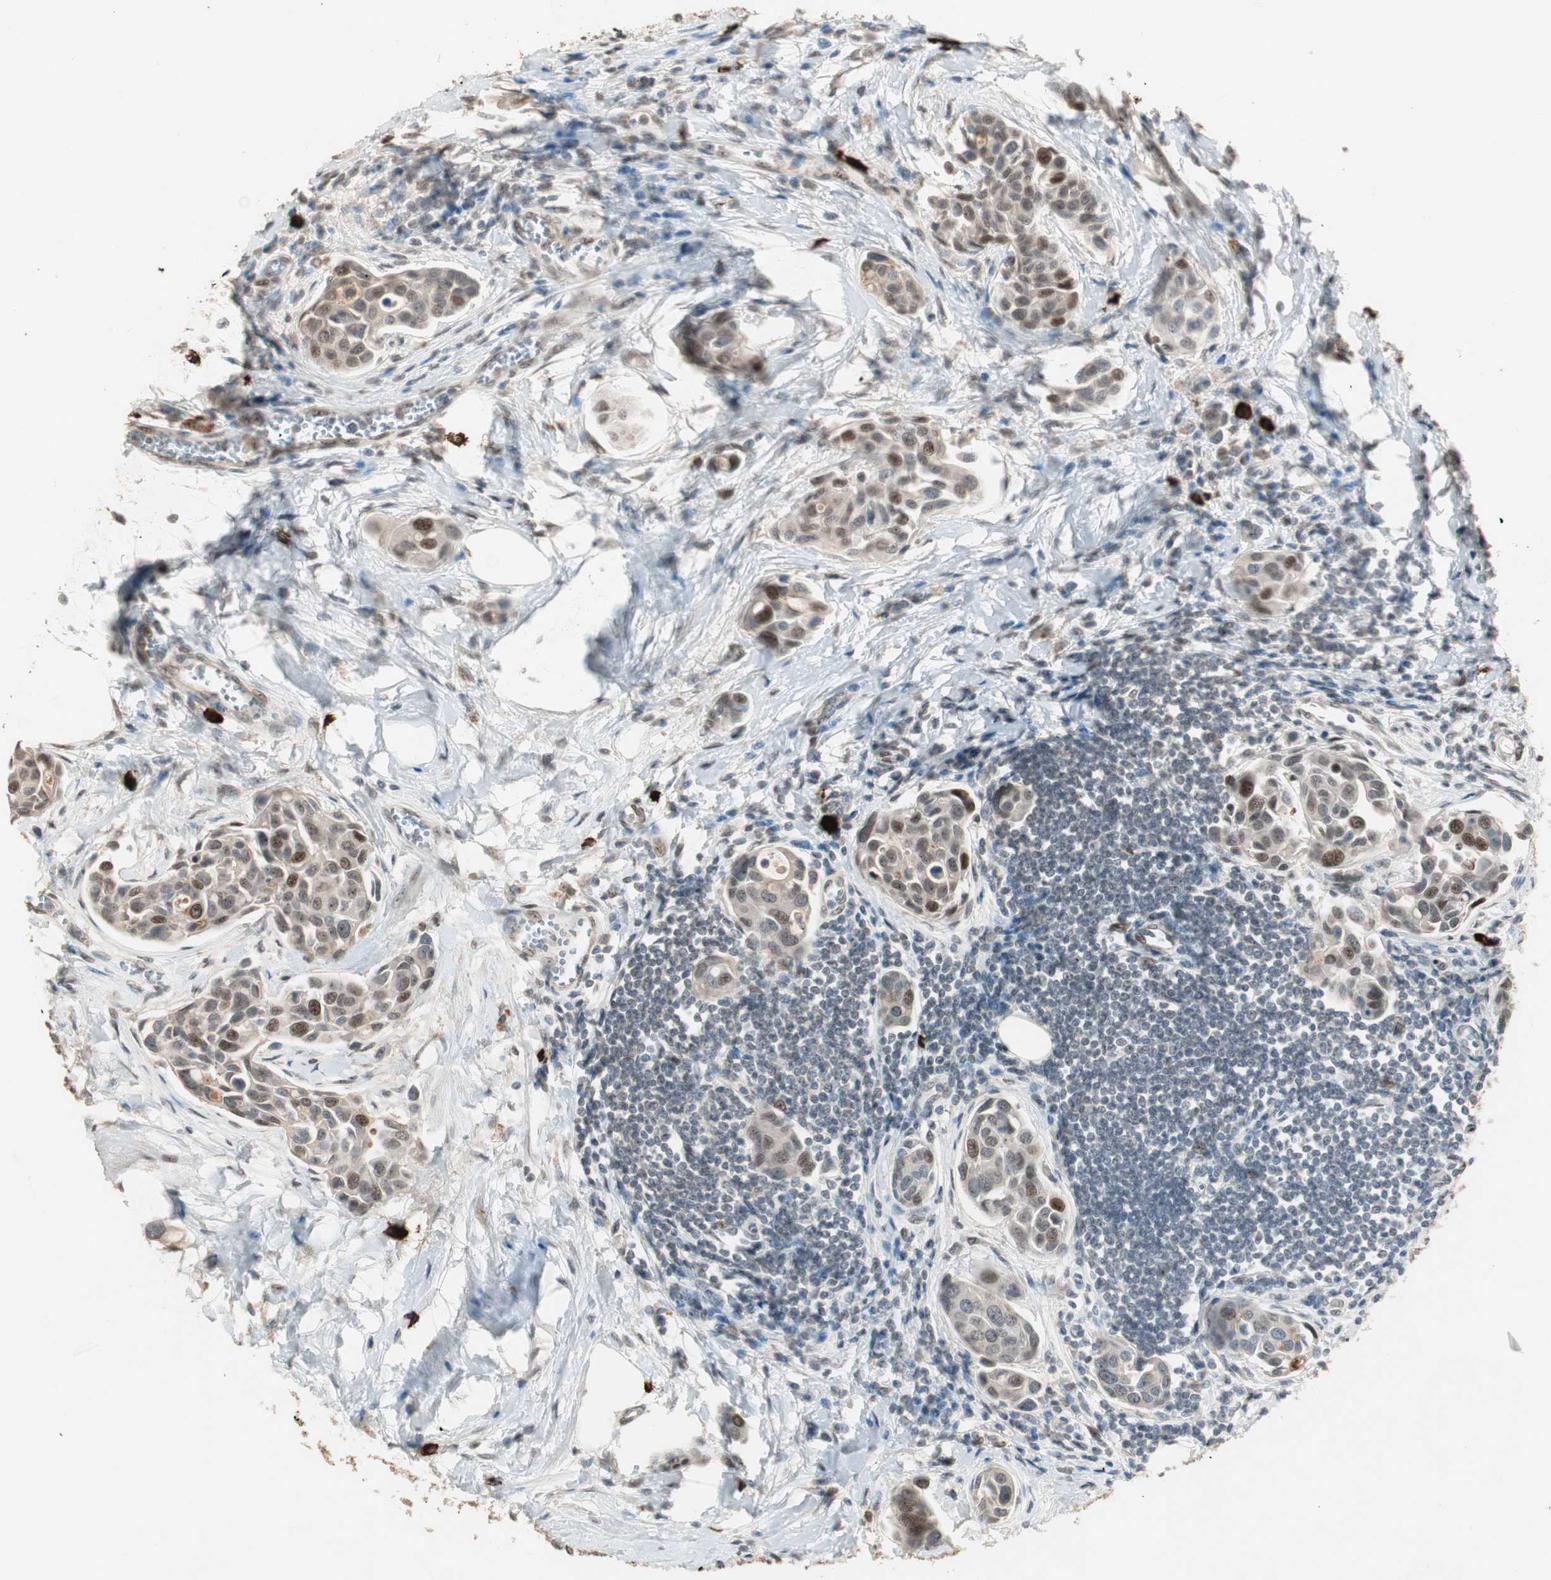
{"staining": {"intensity": "moderate", "quantity": "<25%", "location": "nuclear"}, "tissue": "urothelial cancer", "cell_type": "Tumor cells", "image_type": "cancer", "snomed": [{"axis": "morphology", "description": "Urothelial carcinoma, High grade"}, {"axis": "topography", "description": "Urinary bladder"}], "caption": "Protein staining displays moderate nuclear positivity in approximately <25% of tumor cells in high-grade urothelial carcinoma.", "gene": "ETV4", "patient": {"sex": "male", "age": 78}}